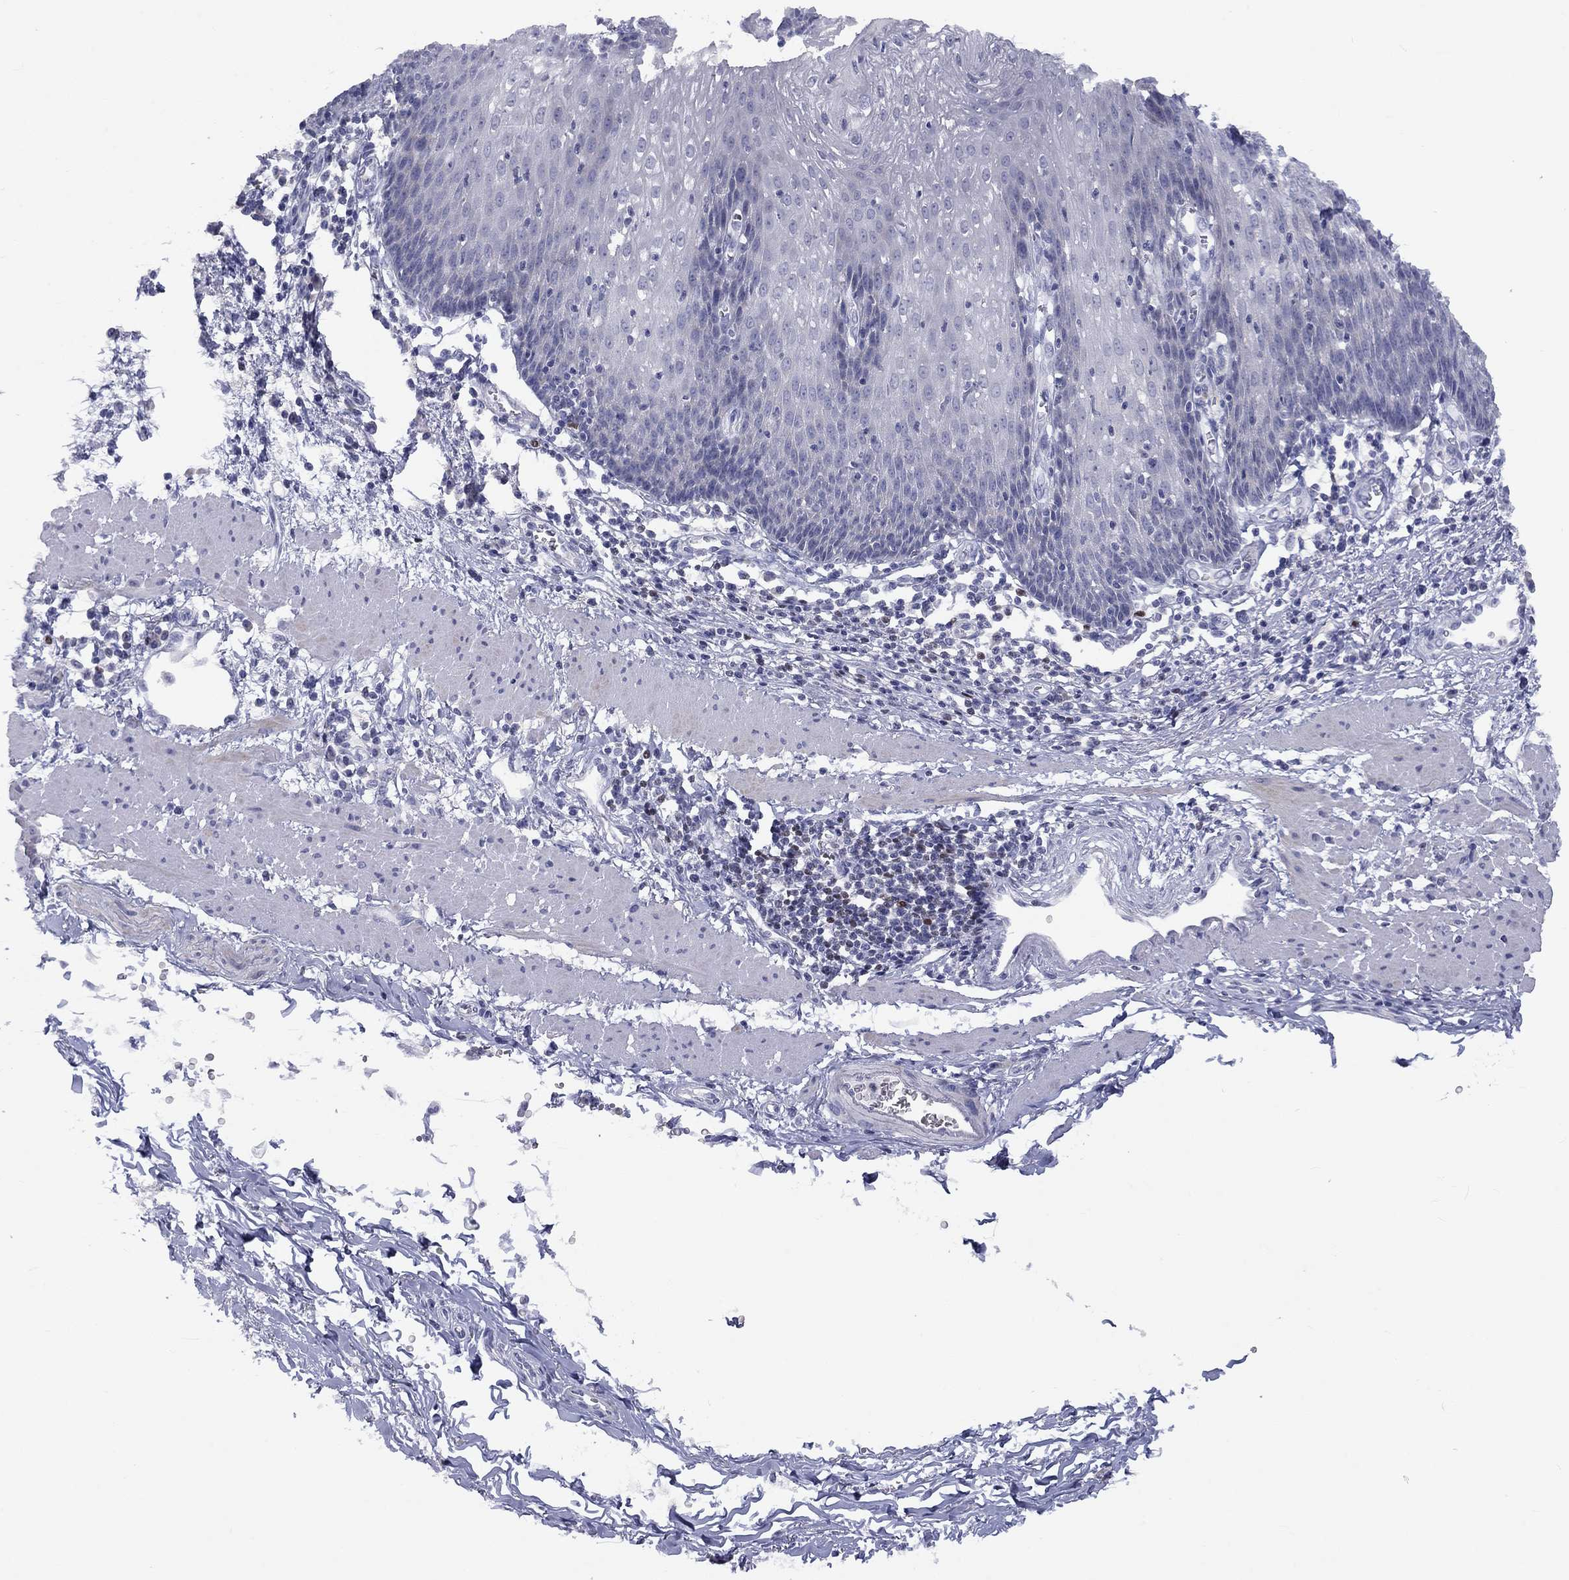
{"staining": {"intensity": "negative", "quantity": "none", "location": "none"}, "tissue": "esophagus", "cell_type": "Squamous epithelial cells", "image_type": "normal", "snomed": [{"axis": "morphology", "description": "Normal tissue, NOS"}, {"axis": "topography", "description": "Esophagus"}], "caption": "Squamous epithelial cells show no significant staining in unremarkable esophagus. (Brightfield microscopy of DAB immunohistochemistry at high magnification).", "gene": "CACNA1A", "patient": {"sex": "male", "age": 57}}